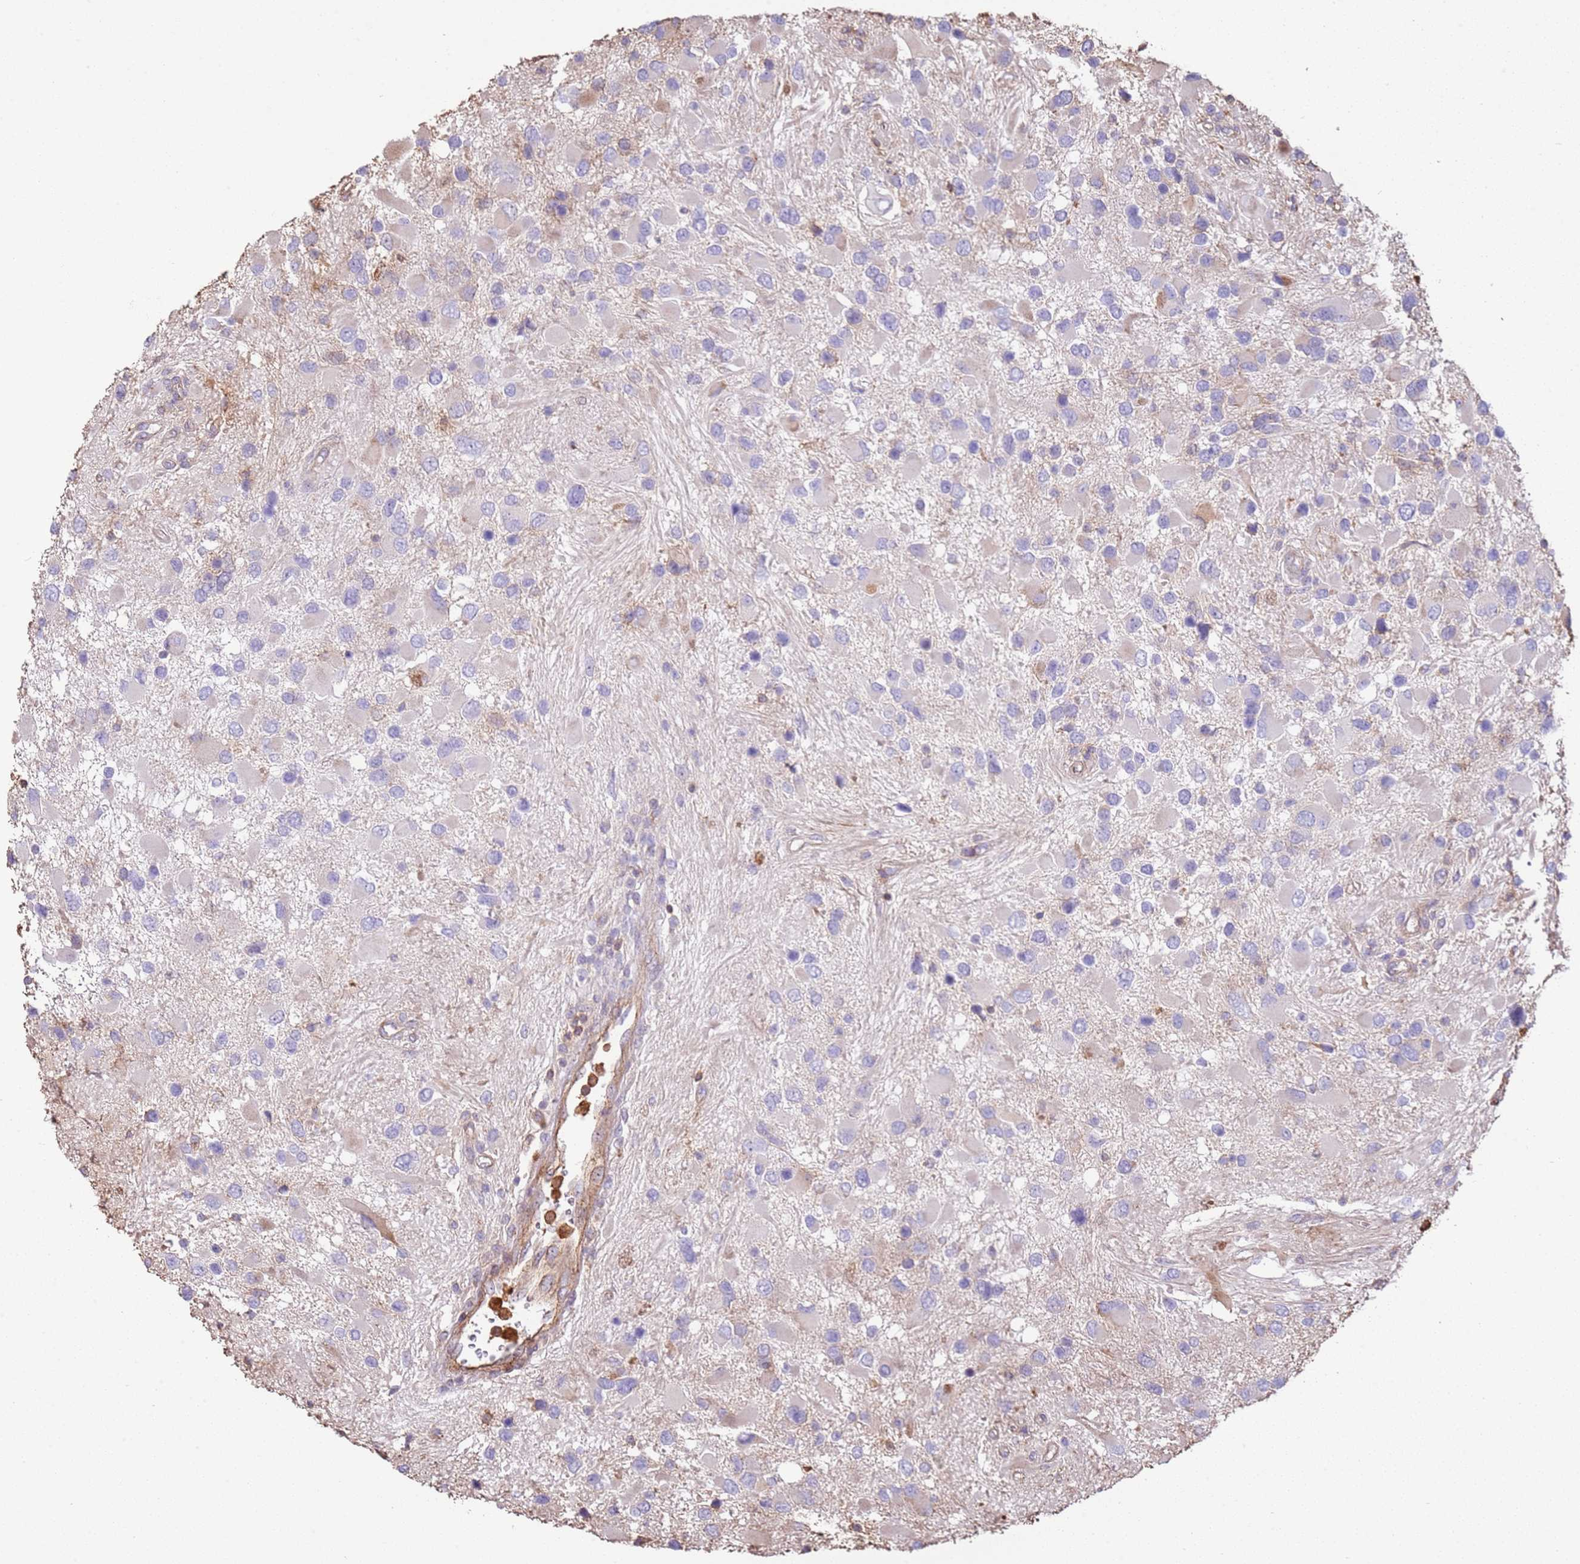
{"staining": {"intensity": "negative", "quantity": "none", "location": "none"}, "tissue": "glioma", "cell_type": "Tumor cells", "image_type": "cancer", "snomed": [{"axis": "morphology", "description": "Glioma, malignant, High grade"}, {"axis": "topography", "description": "Brain"}], "caption": "IHC image of neoplastic tissue: human glioma stained with DAB exhibits no significant protein expression in tumor cells. Brightfield microscopy of IHC stained with DAB (brown) and hematoxylin (blue), captured at high magnification.", "gene": "NDUFAF4", "patient": {"sex": "male", "age": 53}}